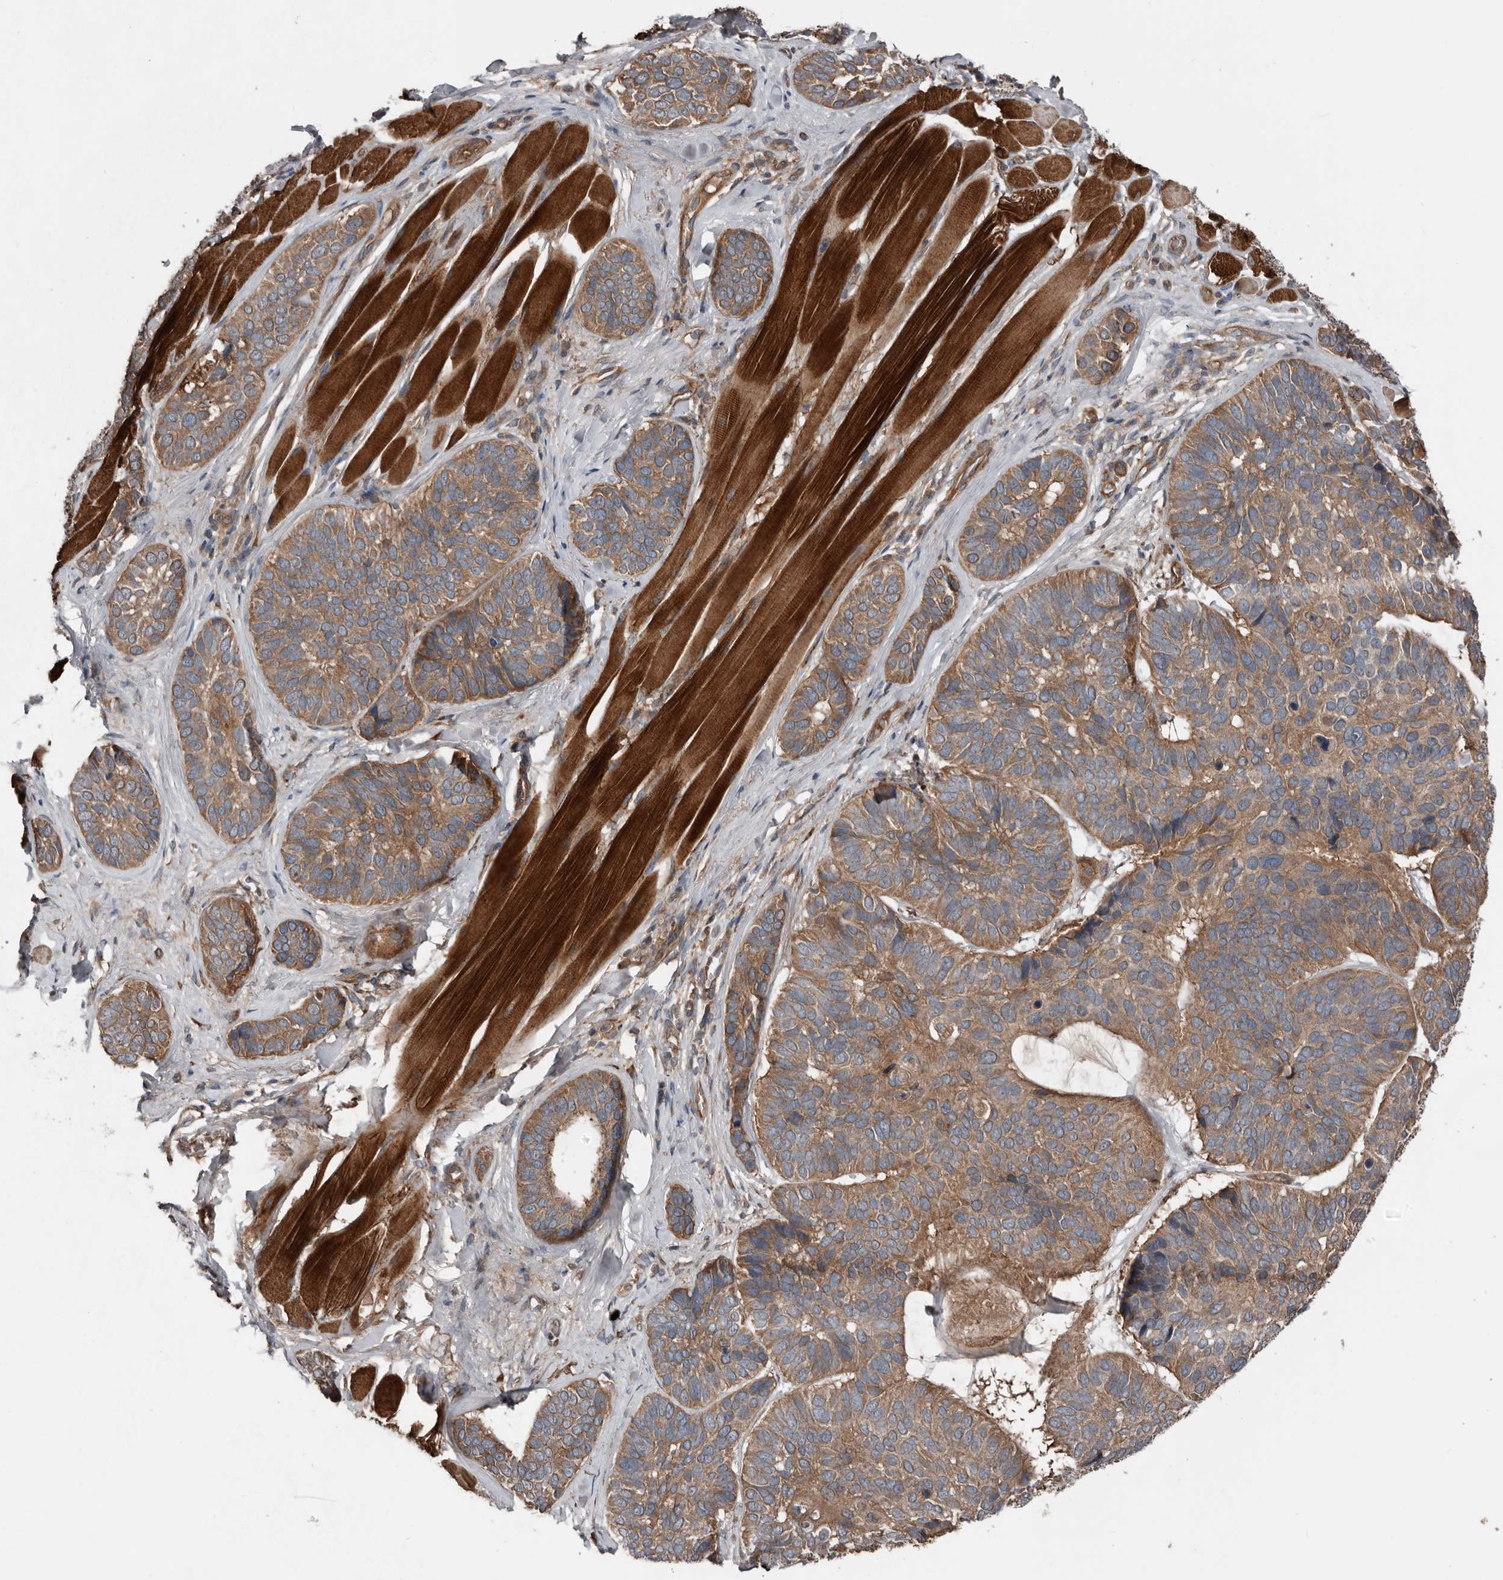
{"staining": {"intensity": "moderate", "quantity": ">75%", "location": "cytoplasmic/membranous"}, "tissue": "skin cancer", "cell_type": "Tumor cells", "image_type": "cancer", "snomed": [{"axis": "morphology", "description": "Basal cell carcinoma"}, {"axis": "topography", "description": "Skin"}], "caption": "This is an image of immunohistochemistry (IHC) staining of skin cancer (basal cell carcinoma), which shows moderate positivity in the cytoplasmic/membranous of tumor cells.", "gene": "DNAJB4", "patient": {"sex": "male", "age": 62}}